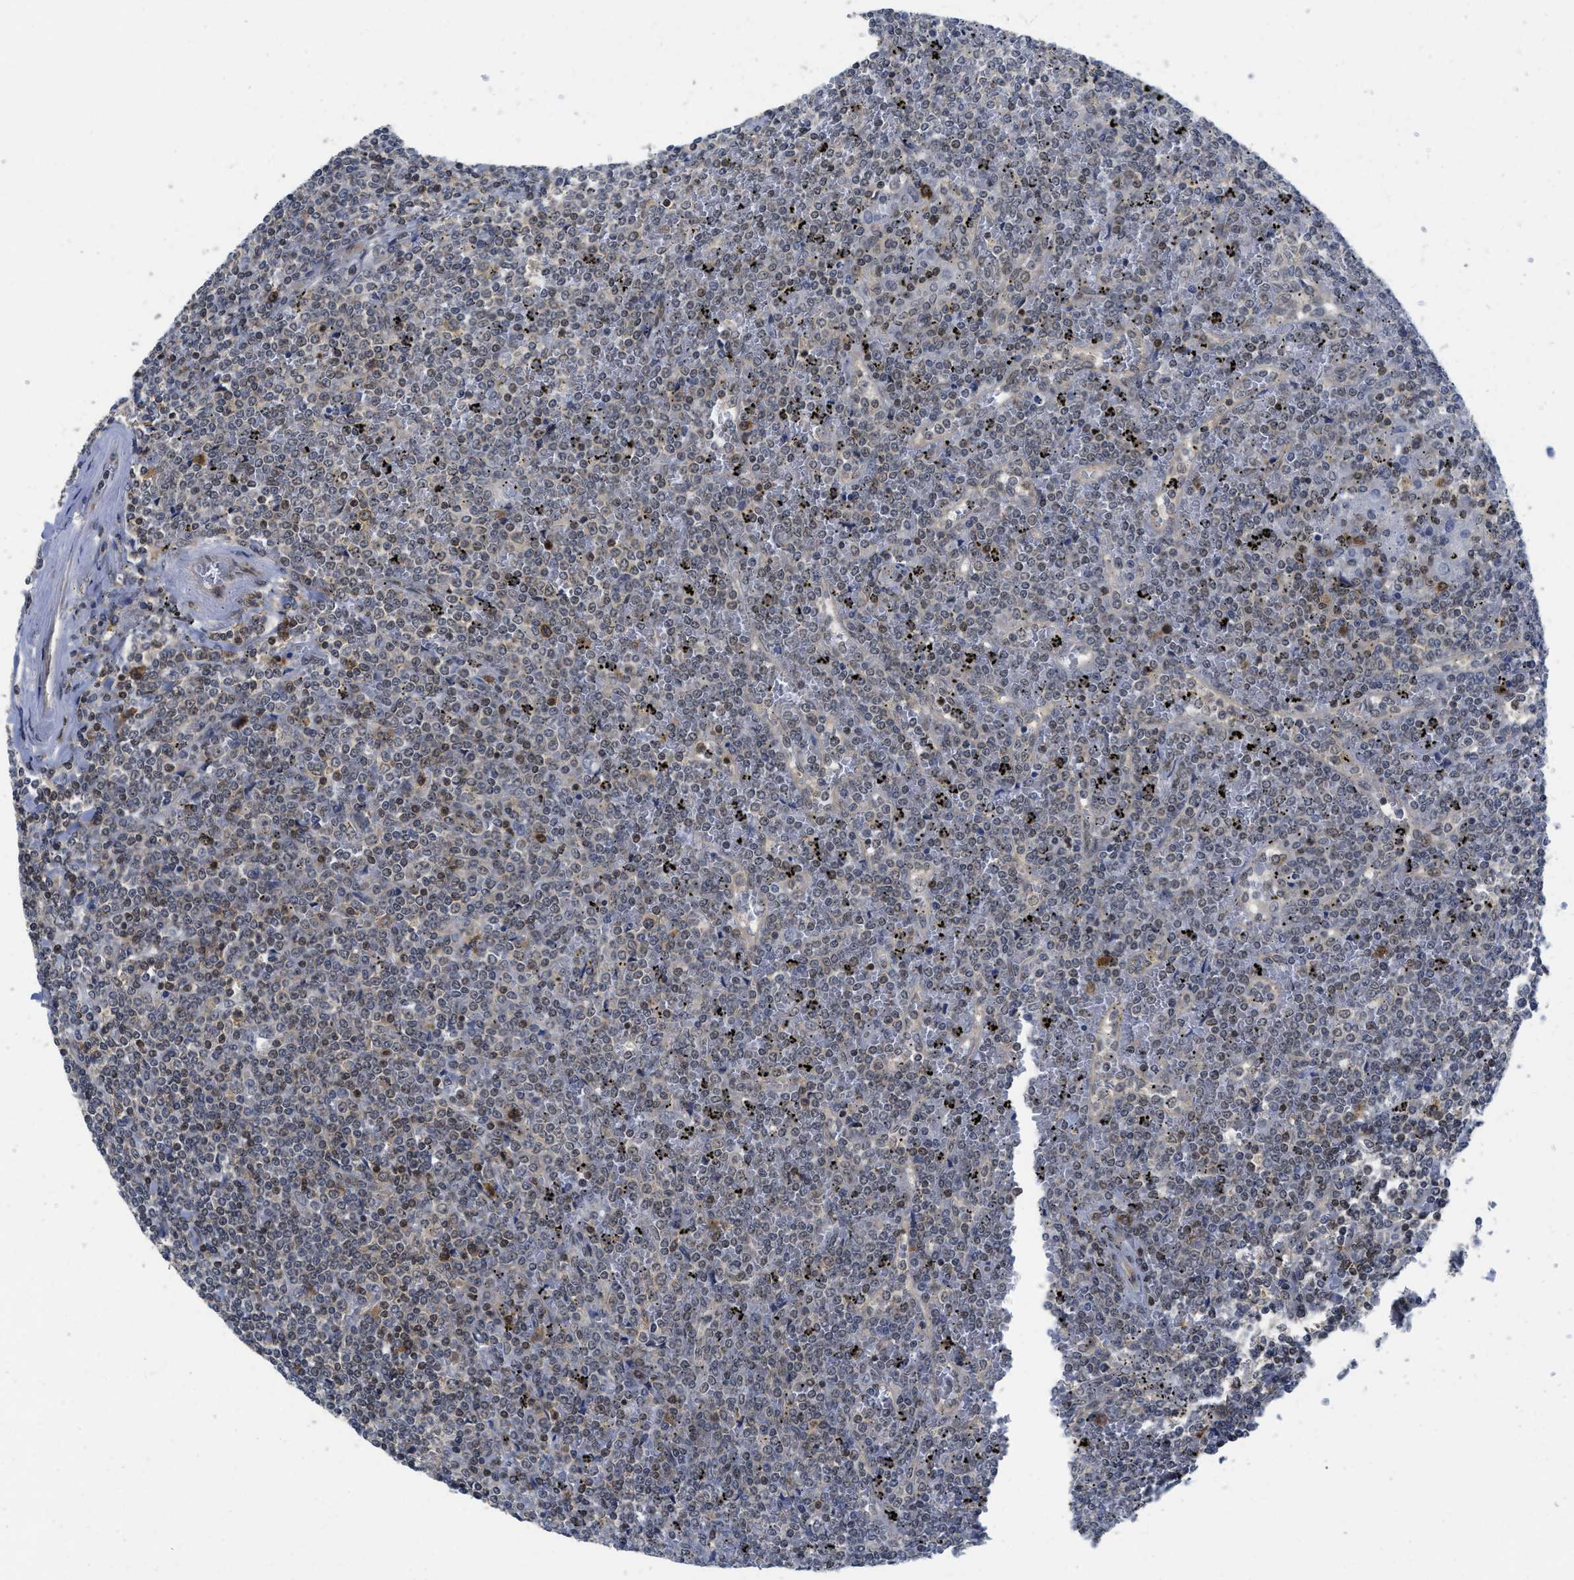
{"staining": {"intensity": "moderate", "quantity": "<25%", "location": "cytoplasmic/membranous,nuclear"}, "tissue": "lymphoma", "cell_type": "Tumor cells", "image_type": "cancer", "snomed": [{"axis": "morphology", "description": "Malignant lymphoma, non-Hodgkin's type, Low grade"}, {"axis": "topography", "description": "Spleen"}], "caption": "This image displays immunohistochemistry staining of low-grade malignant lymphoma, non-Hodgkin's type, with low moderate cytoplasmic/membranous and nuclear positivity in approximately <25% of tumor cells.", "gene": "HIF1A", "patient": {"sex": "female", "age": 19}}